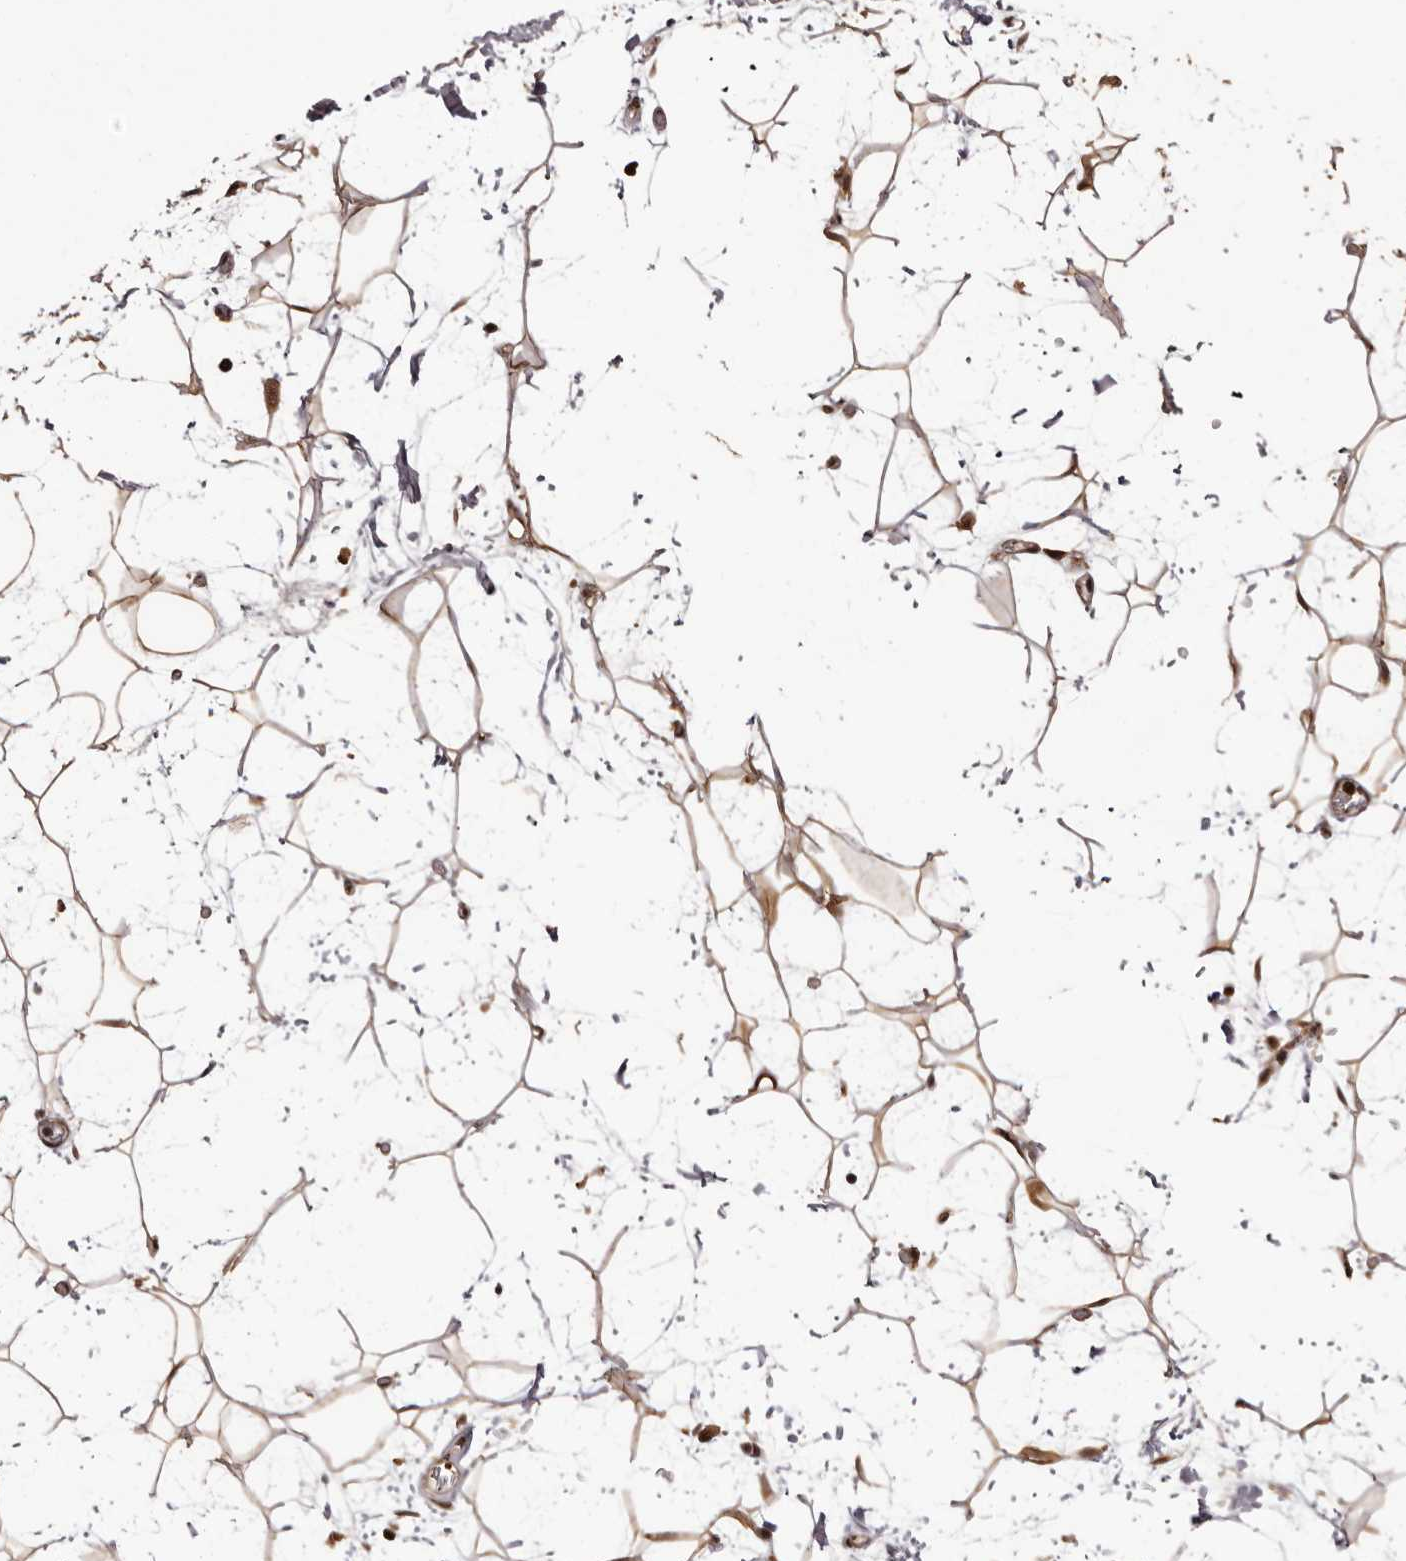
{"staining": {"intensity": "weak", "quantity": ">75%", "location": "cytoplasmic/membranous"}, "tissue": "adipose tissue", "cell_type": "Adipocytes", "image_type": "normal", "snomed": [{"axis": "morphology", "description": "Normal tissue, NOS"}, {"axis": "topography", "description": "Soft tissue"}], "caption": "Protein expression by IHC shows weak cytoplasmic/membranous expression in approximately >75% of adipocytes in benign adipose tissue.", "gene": "ZCCHC7", "patient": {"sex": "male", "age": 72}}